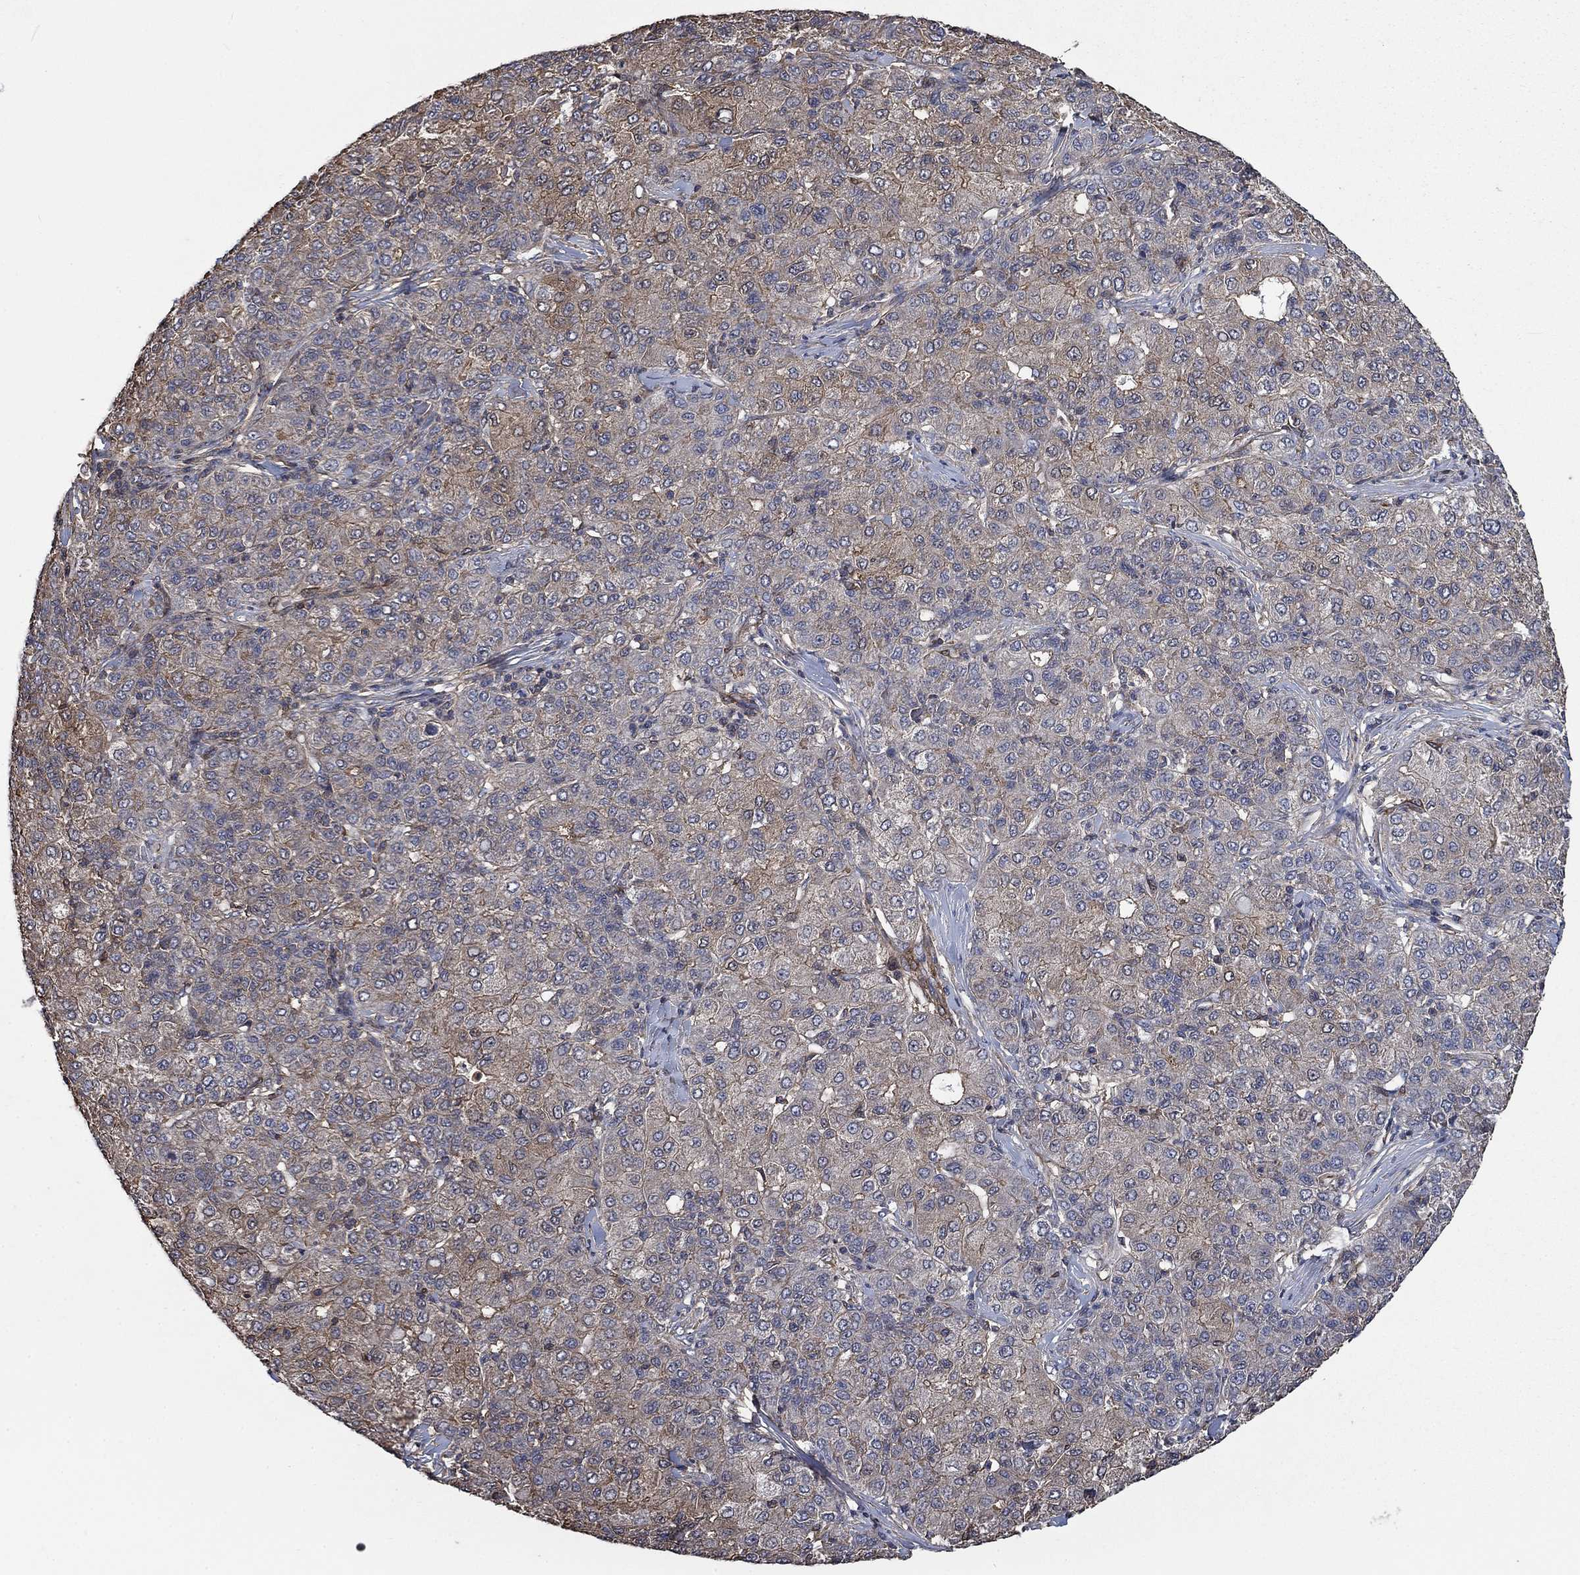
{"staining": {"intensity": "moderate", "quantity": "<25%", "location": "cytoplasmic/membranous"}, "tissue": "liver cancer", "cell_type": "Tumor cells", "image_type": "cancer", "snomed": [{"axis": "morphology", "description": "Carcinoma, Hepatocellular, NOS"}, {"axis": "topography", "description": "Liver"}], "caption": "High-magnification brightfield microscopy of hepatocellular carcinoma (liver) stained with DAB (3,3'-diaminobenzidine) (brown) and counterstained with hematoxylin (blue). tumor cells exhibit moderate cytoplasmic/membranous positivity is seen in approximately<25% of cells.", "gene": "PDE3A", "patient": {"sex": "male", "age": 65}}